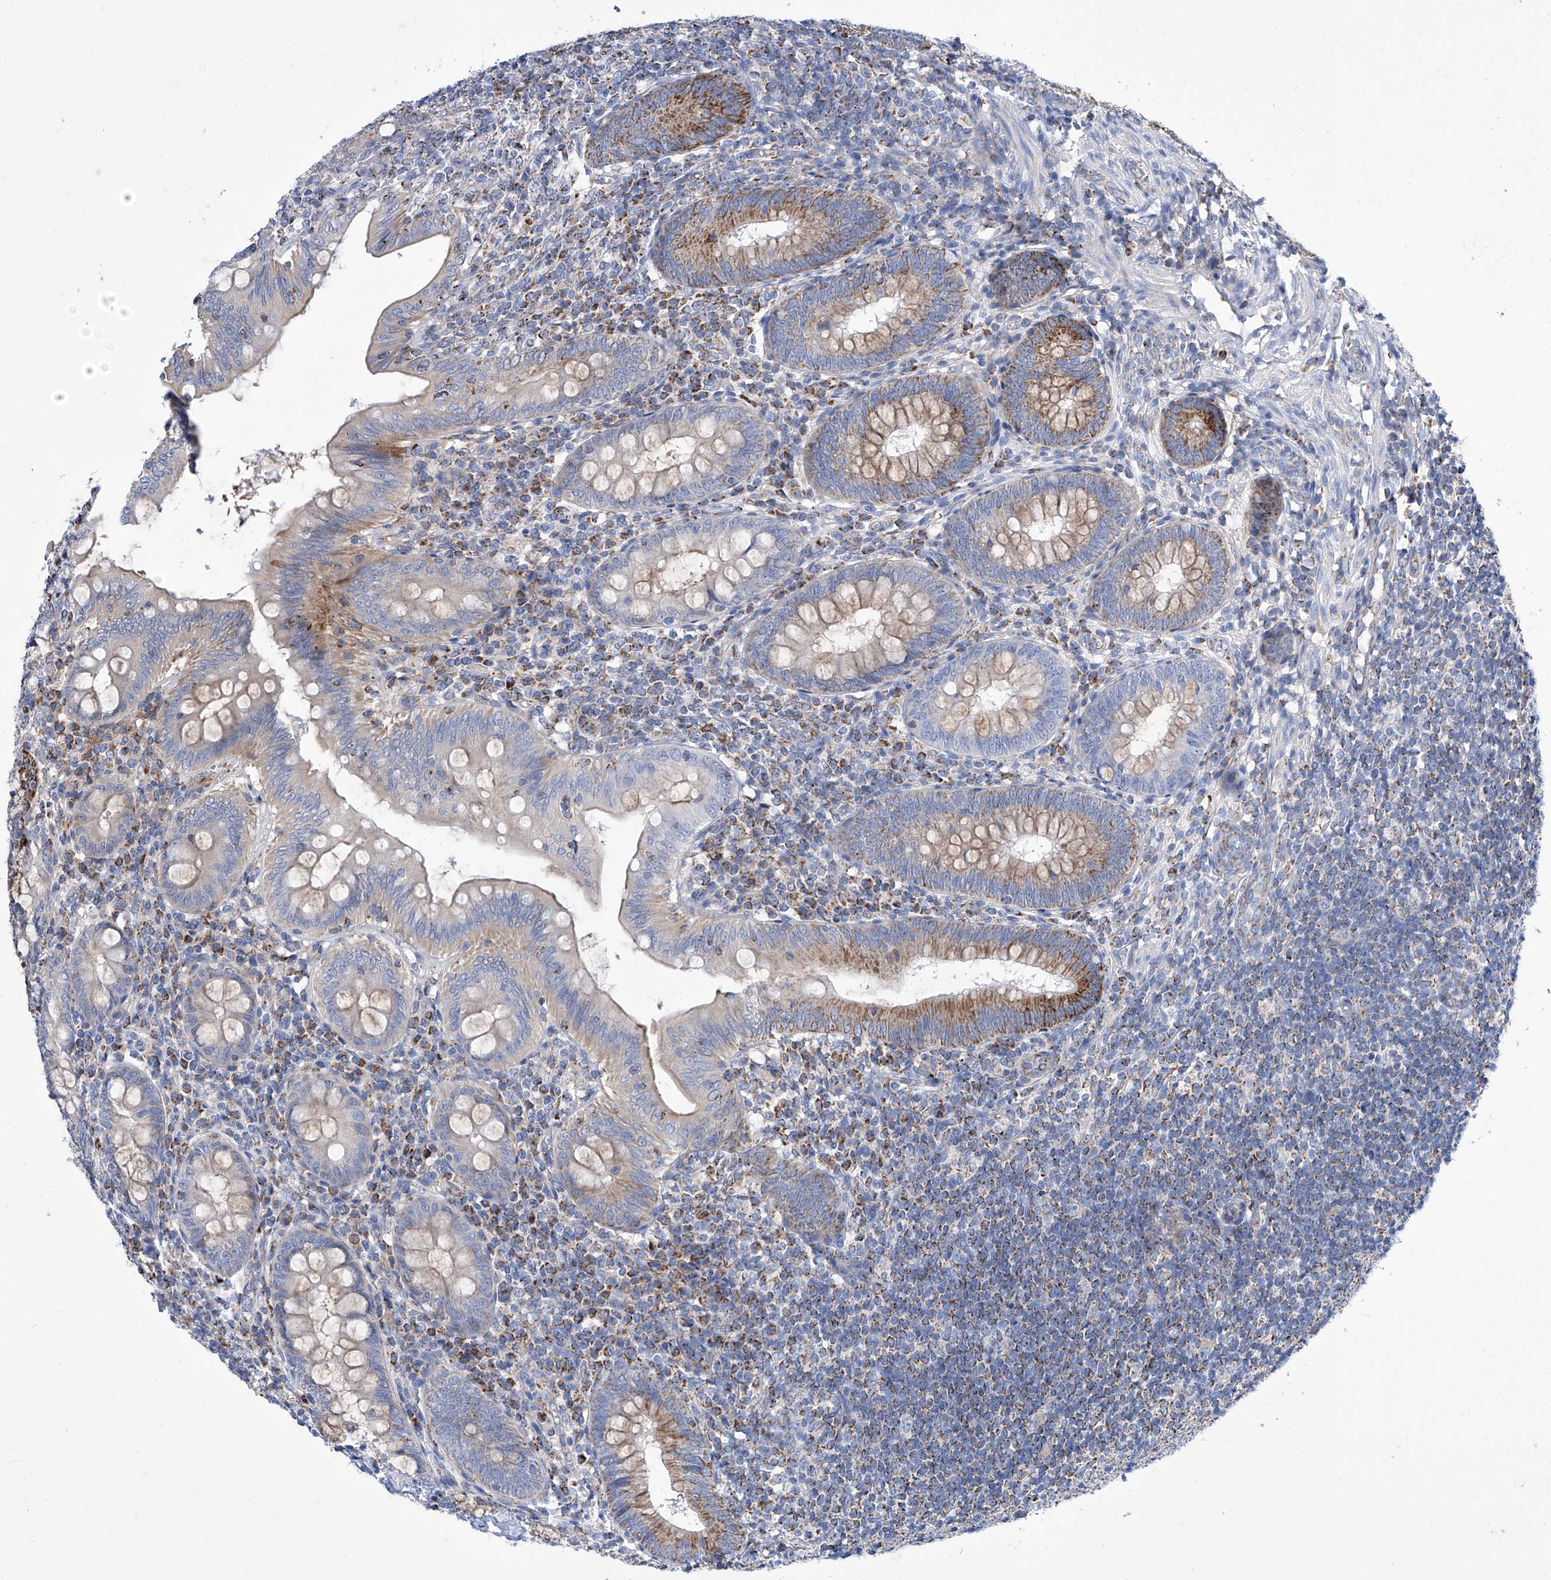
{"staining": {"intensity": "moderate", "quantity": "25%-75%", "location": "cytoplasmic/membranous"}, "tissue": "appendix", "cell_type": "Glandular cells", "image_type": "normal", "snomed": [{"axis": "morphology", "description": "Normal tissue, NOS"}, {"axis": "topography", "description": "Appendix"}], "caption": "This histopathology image displays IHC staining of unremarkable appendix, with medium moderate cytoplasmic/membranous expression in about 25%-75% of glandular cells.", "gene": "SRBD1", "patient": {"sex": "male", "age": 14}}